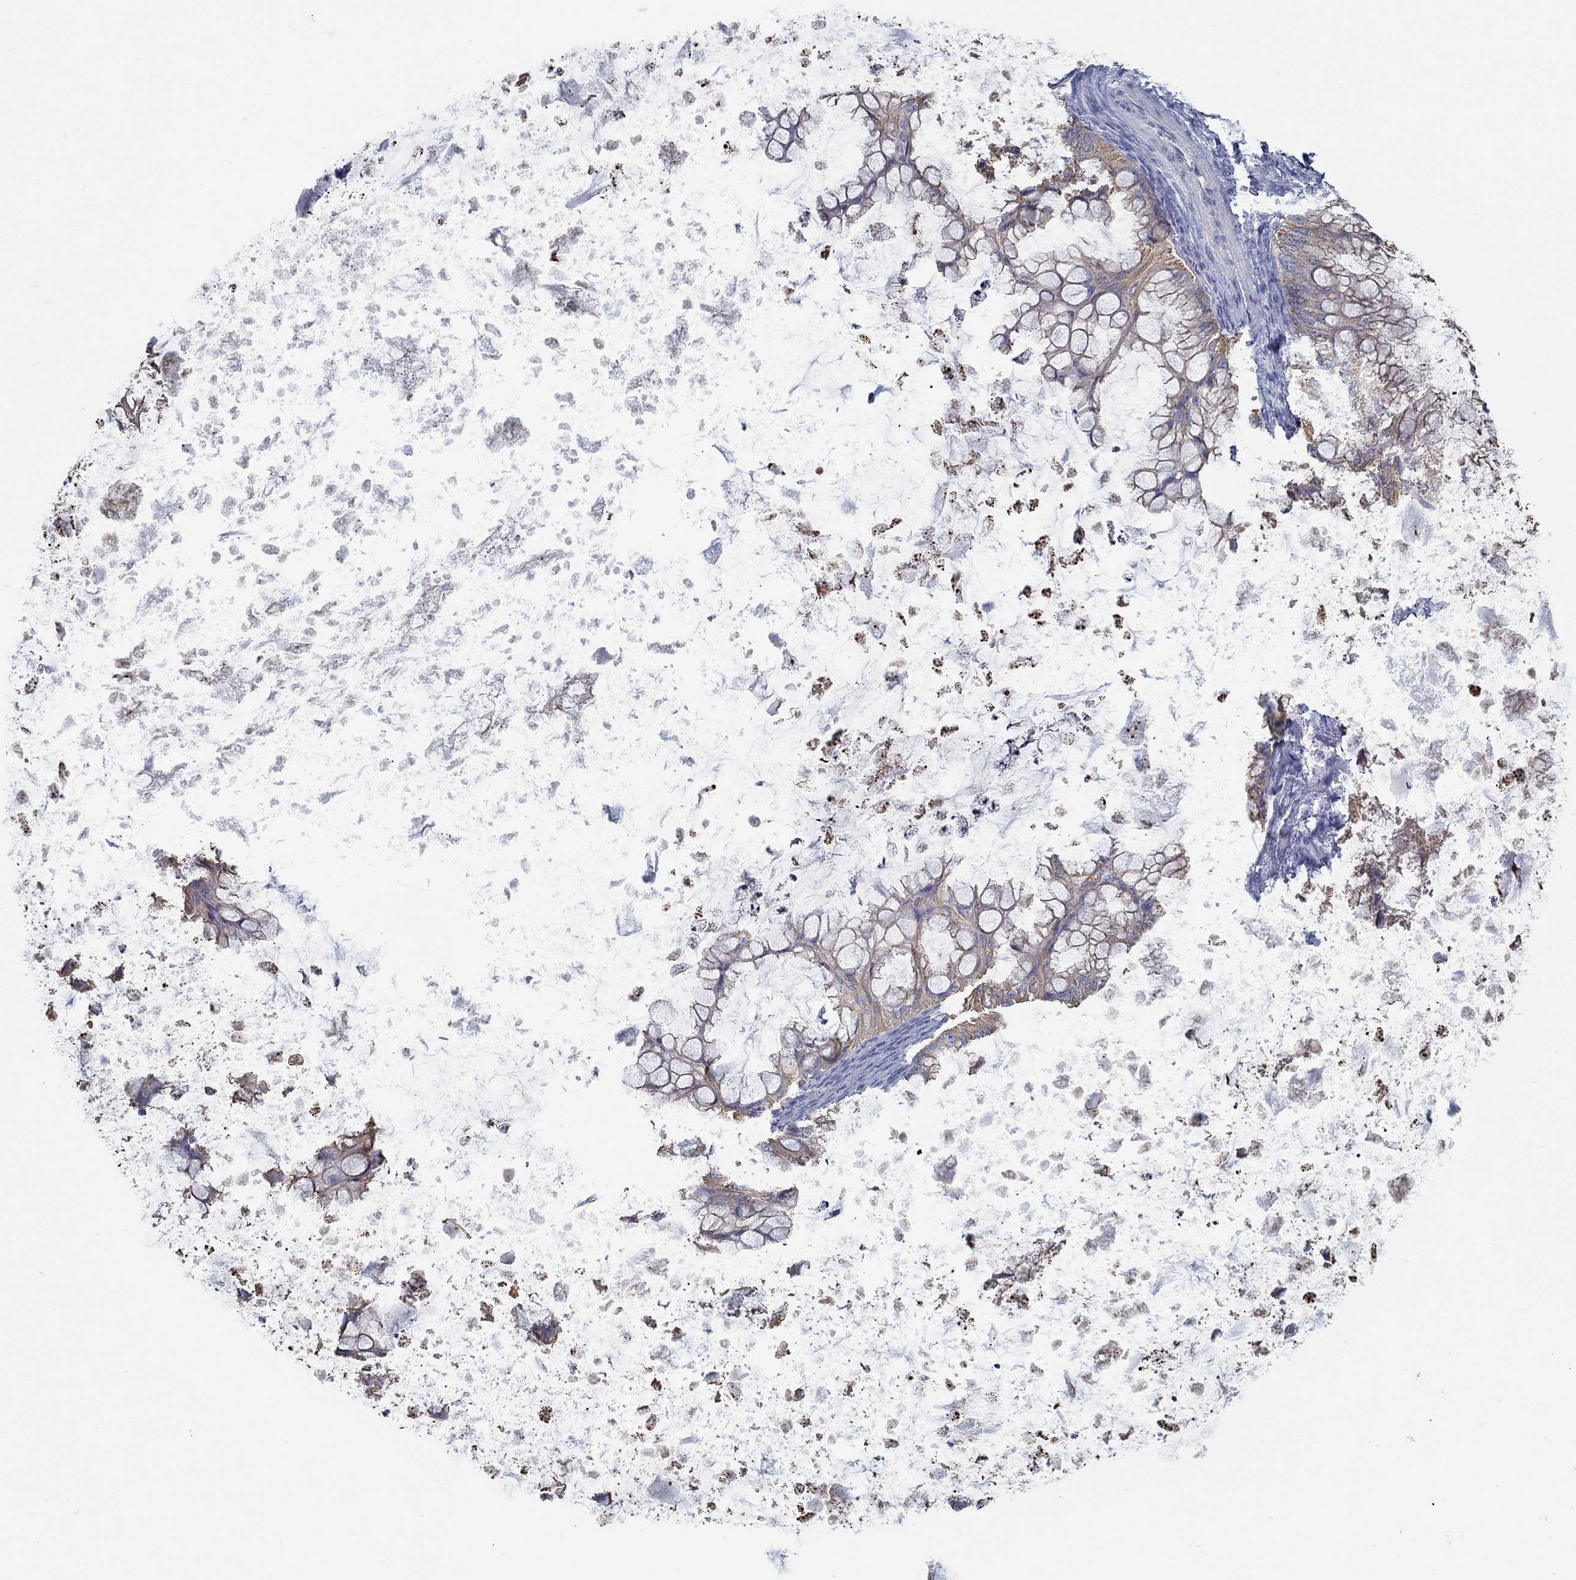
{"staining": {"intensity": "negative", "quantity": "none", "location": "none"}, "tissue": "ovarian cancer", "cell_type": "Tumor cells", "image_type": "cancer", "snomed": [{"axis": "morphology", "description": "Cystadenocarcinoma, mucinous, NOS"}, {"axis": "topography", "description": "Ovary"}], "caption": "Image shows no protein positivity in tumor cells of ovarian cancer tissue.", "gene": "BBOF1", "patient": {"sex": "female", "age": 35}}